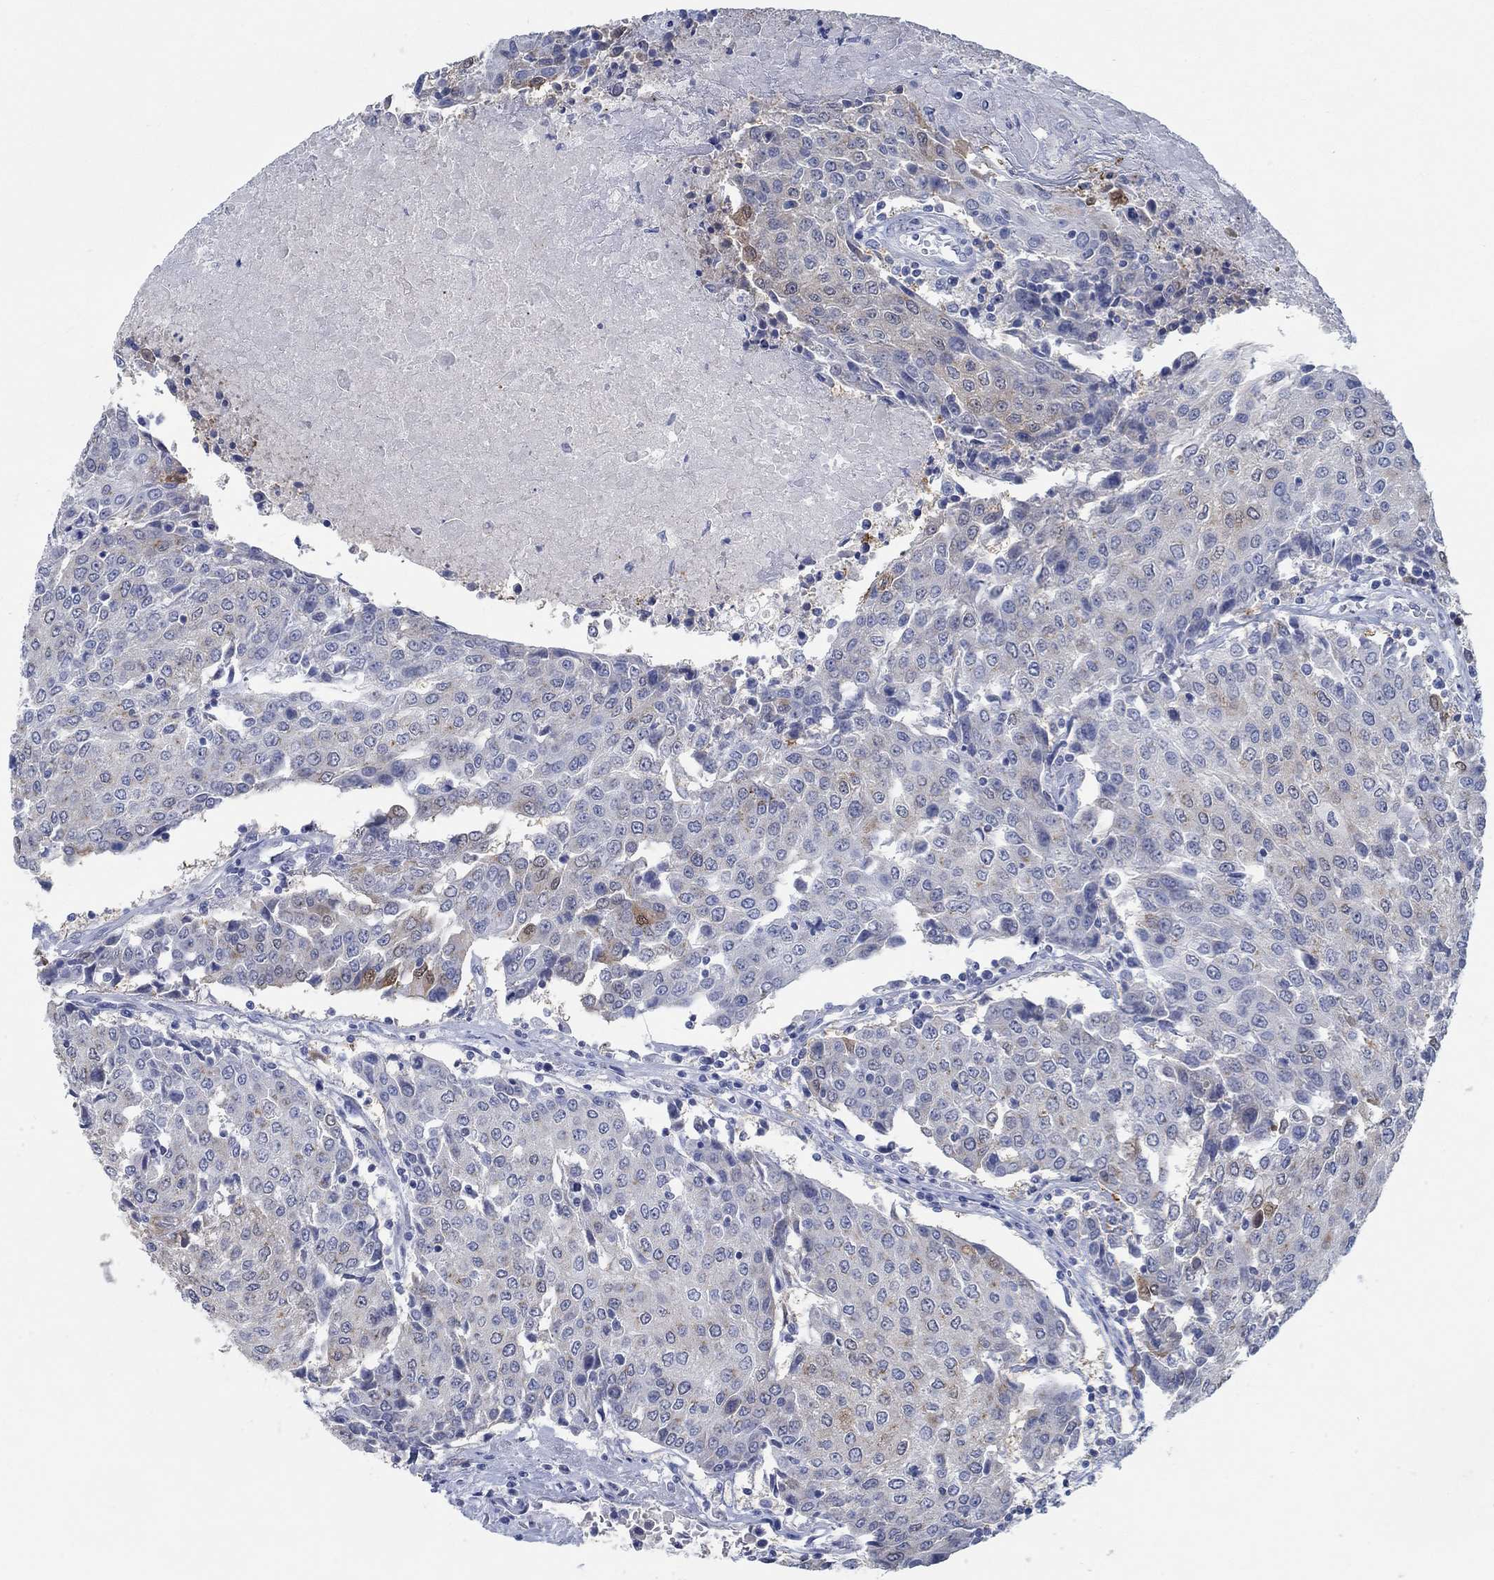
{"staining": {"intensity": "moderate", "quantity": "<25%", "location": "nuclear"}, "tissue": "urothelial cancer", "cell_type": "Tumor cells", "image_type": "cancer", "snomed": [{"axis": "morphology", "description": "Urothelial carcinoma, High grade"}, {"axis": "topography", "description": "Urinary bladder"}], "caption": "The micrograph exhibits staining of urothelial cancer, revealing moderate nuclear protein staining (brown color) within tumor cells.", "gene": "TEKT4", "patient": {"sex": "female", "age": 85}}